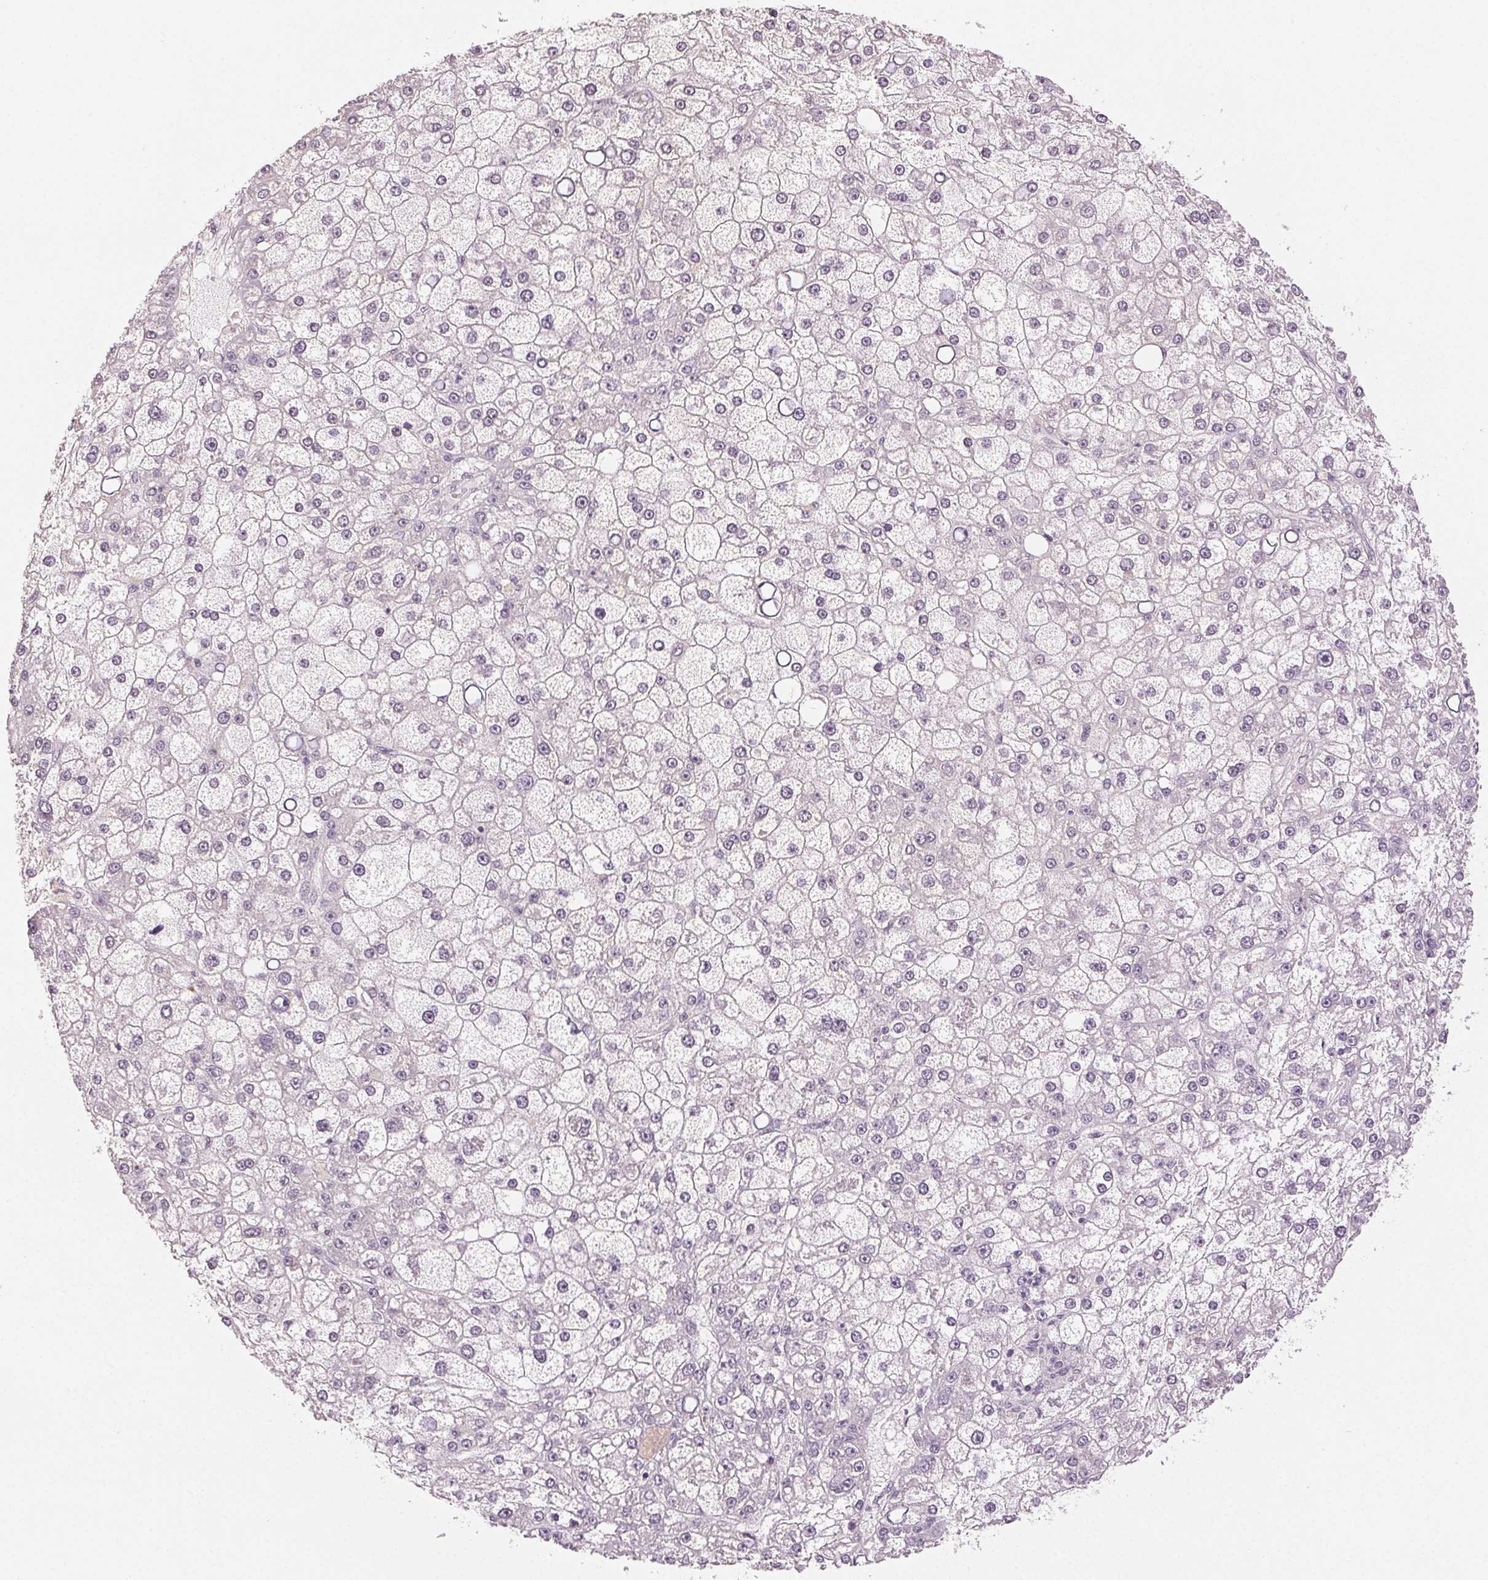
{"staining": {"intensity": "negative", "quantity": "none", "location": "none"}, "tissue": "liver cancer", "cell_type": "Tumor cells", "image_type": "cancer", "snomed": [{"axis": "morphology", "description": "Carcinoma, Hepatocellular, NOS"}, {"axis": "topography", "description": "Liver"}], "caption": "Tumor cells show no significant protein expression in liver cancer.", "gene": "PLCB1", "patient": {"sex": "male", "age": 67}}